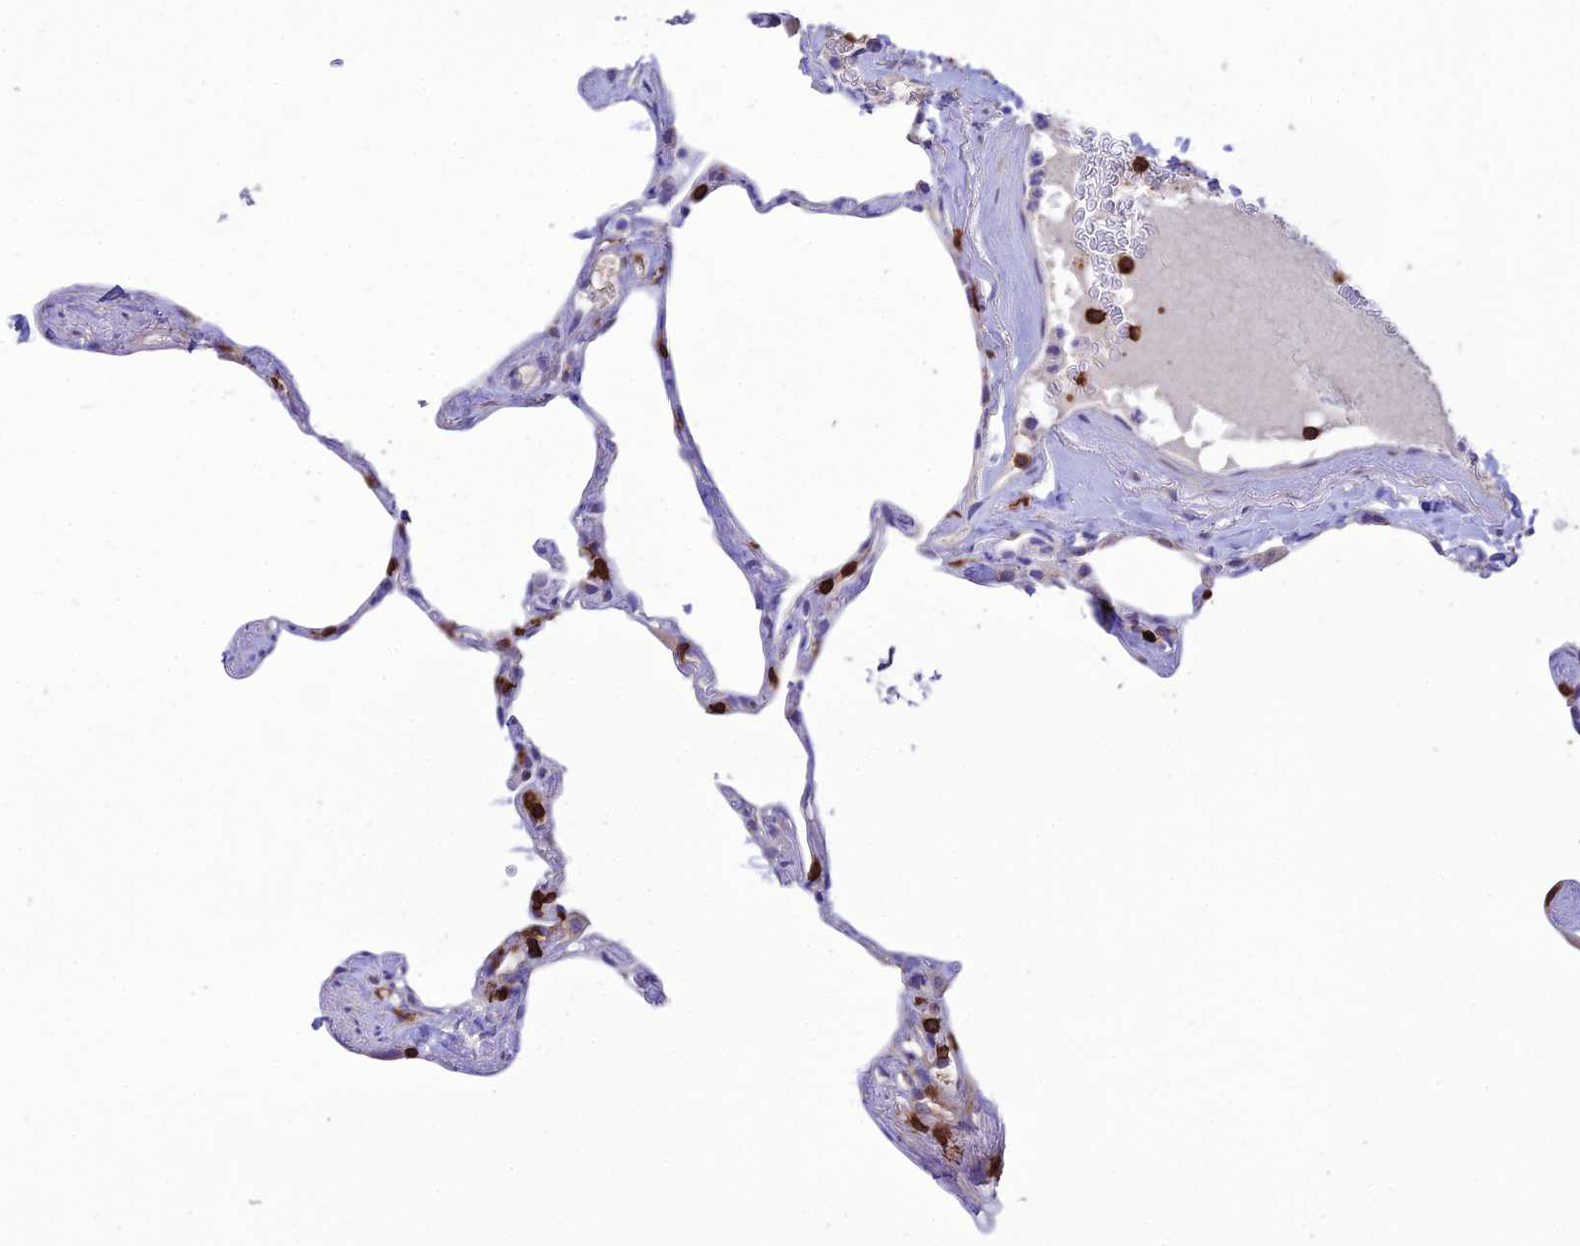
{"staining": {"intensity": "negative", "quantity": "none", "location": "none"}, "tissue": "lung", "cell_type": "Alveolar cells", "image_type": "normal", "snomed": [{"axis": "morphology", "description": "Normal tissue, NOS"}, {"axis": "topography", "description": "Lung"}], "caption": "Histopathology image shows no significant protein positivity in alveolar cells of normal lung.", "gene": "PTPRCAP", "patient": {"sex": "male", "age": 65}}